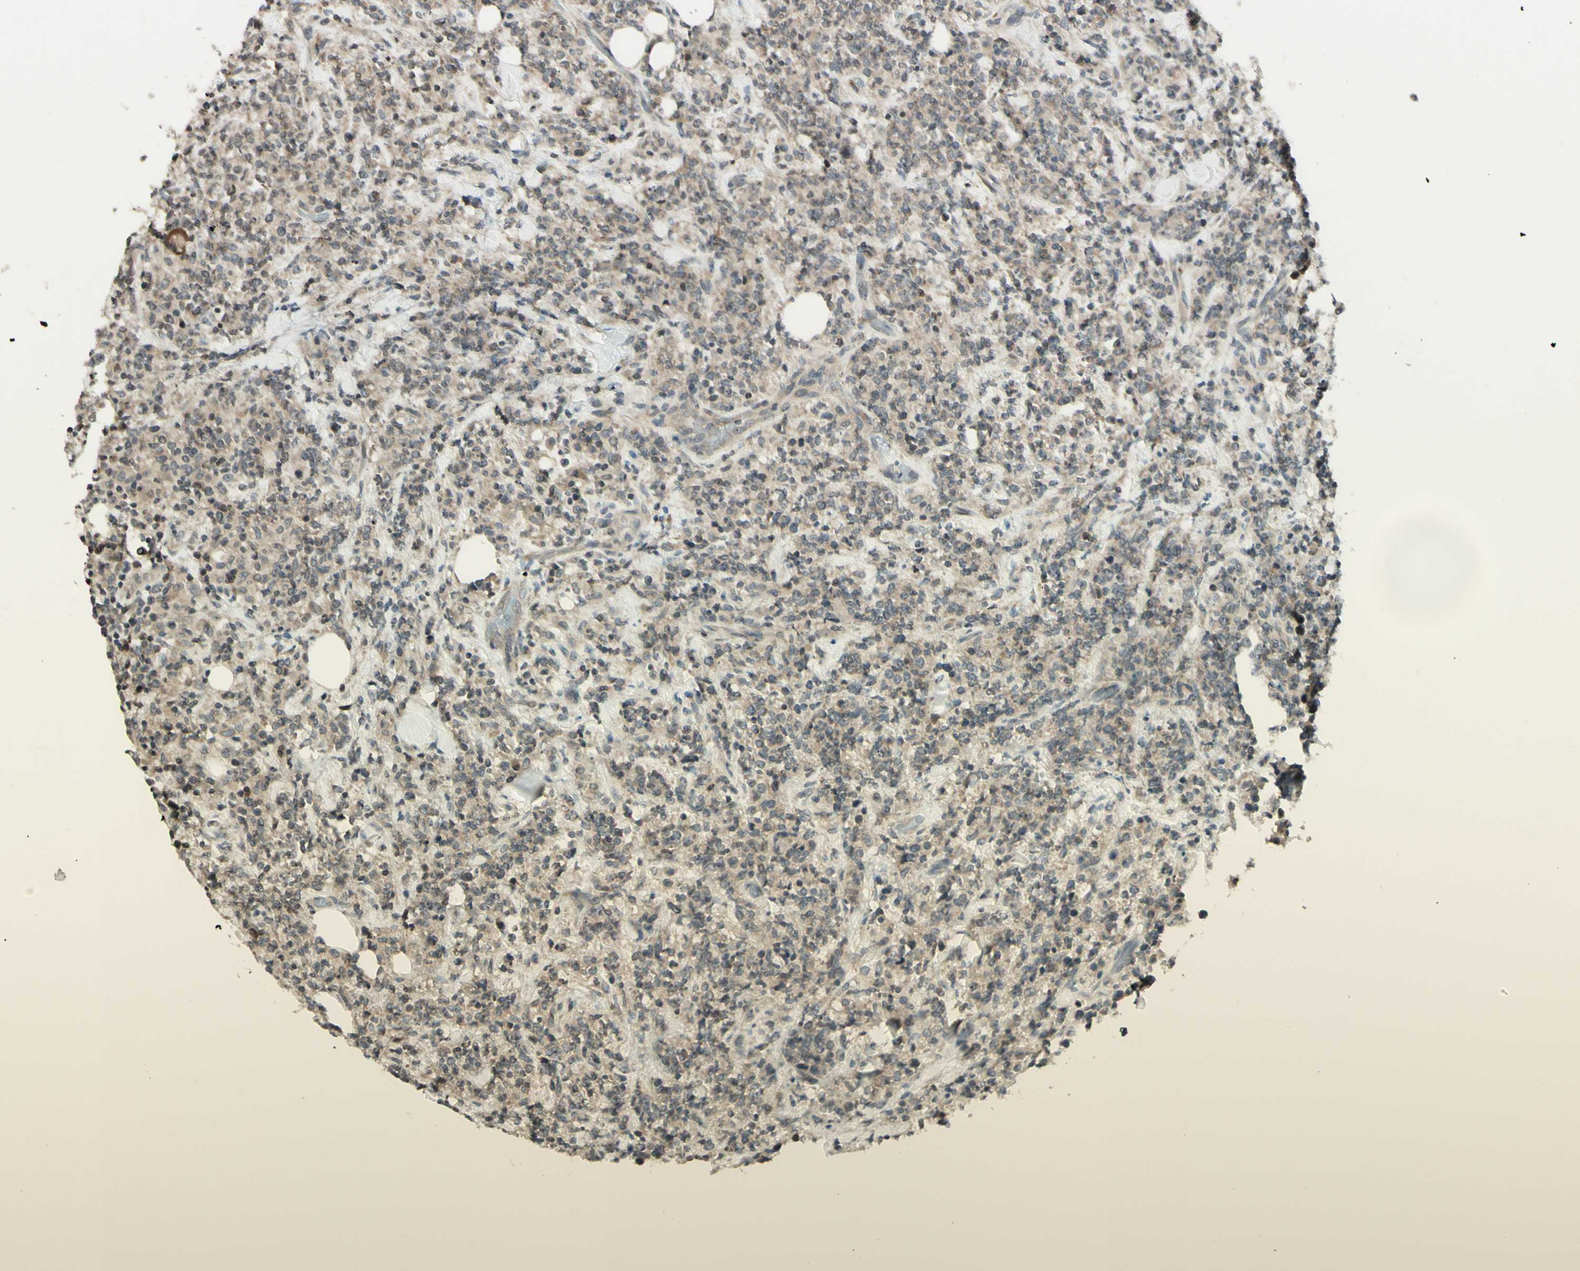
{"staining": {"intensity": "negative", "quantity": "none", "location": "none"}, "tissue": "lymphoma", "cell_type": "Tumor cells", "image_type": "cancer", "snomed": [{"axis": "morphology", "description": "Malignant lymphoma, non-Hodgkin's type, High grade"}, {"axis": "topography", "description": "Soft tissue"}], "caption": "Micrograph shows no significant protein positivity in tumor cells of lymphoma.", "gene": "ZW10", "patient": {"sex": "male", "age": 18}}